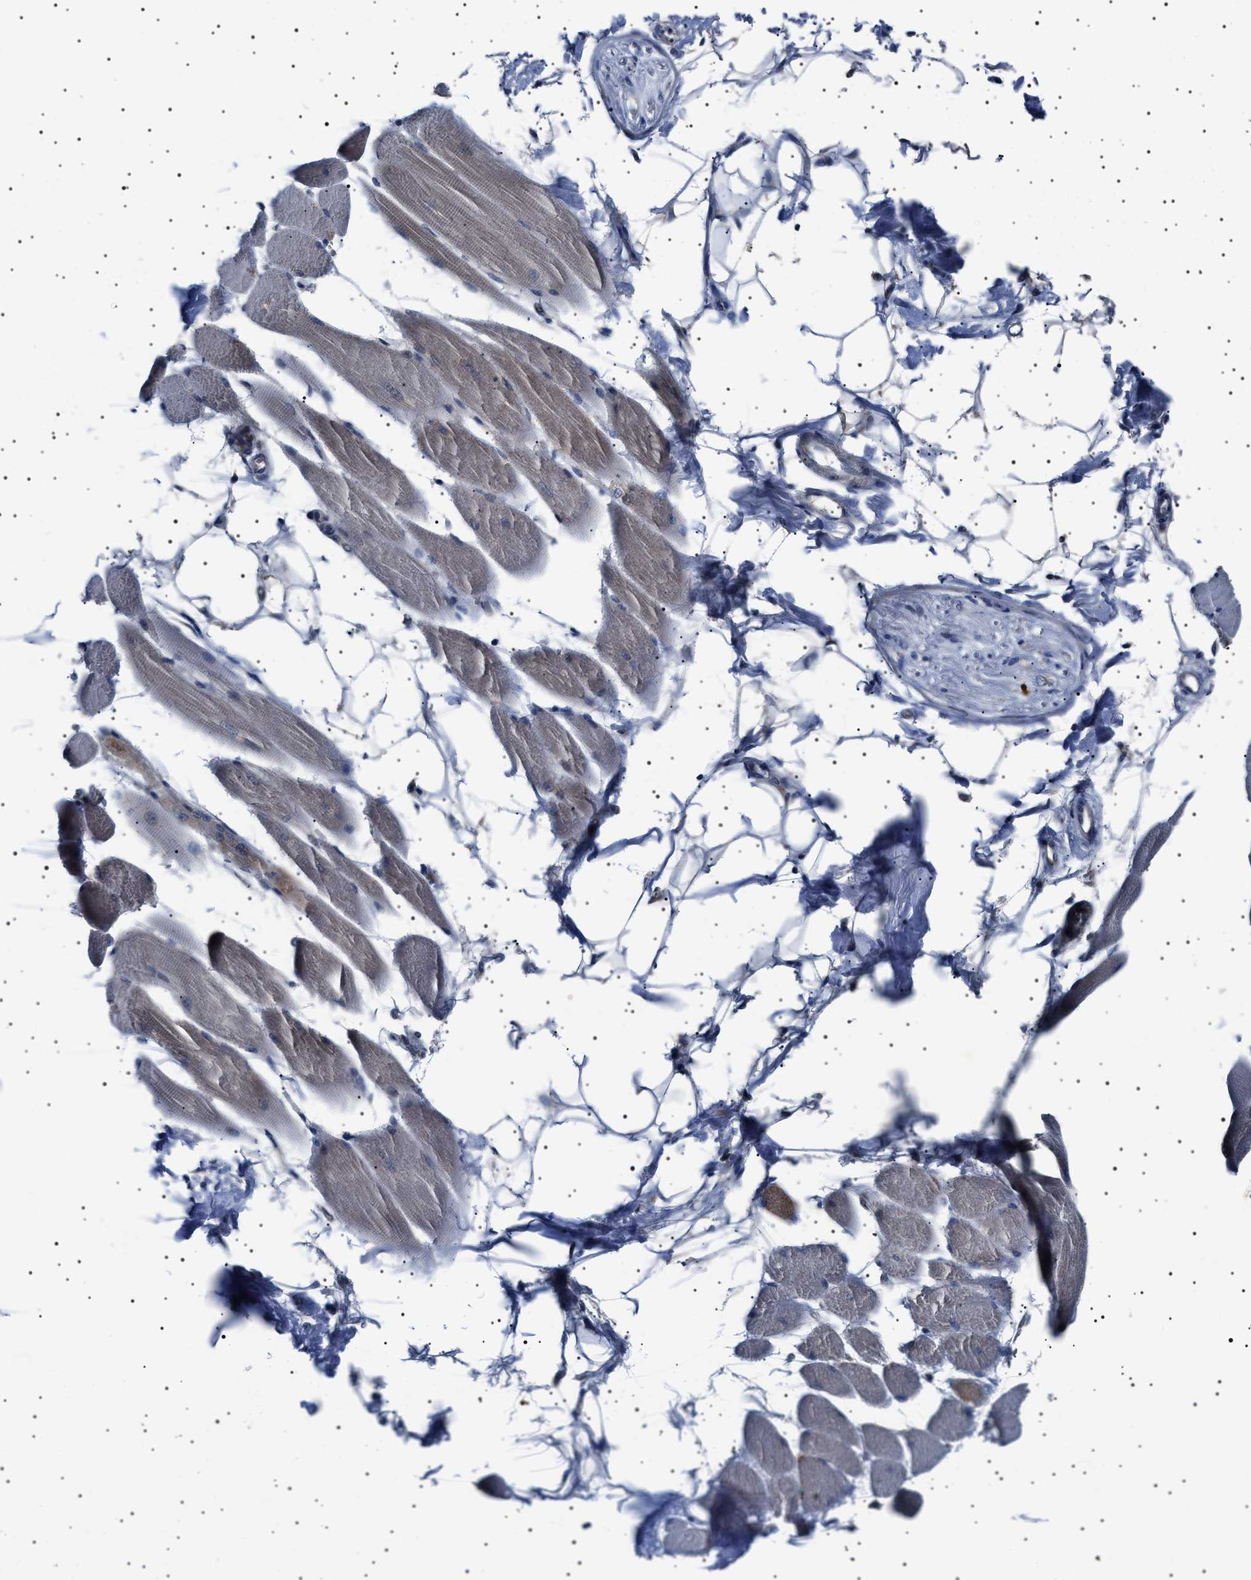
{"staining": {"intensity": "weak", "quantity": ">75%", "location": "cytoplasmic/membranous"}, "tissue": "skeletal muscle", "cell_type": "Myocytes", "image_type": "normal", "snomed": [{"axis": "morphology", "description": "Normal tissue, NOS"}, {"axis": "topography", "description": "Skeletal muscle"}, {"axis": "topography", "description": "Peripheral nerve tissue"}], "caption": "DAB (3,3'-diaminobenzidine) immunohistochemical staining of unremarkable human skeletal muscle reveals weak cytoplasmic/membranous protein positivity in about >75% of myocytes. The protein is stained brown, and the nuclei are stained in blue (DAB (3,3'-diaminobenzidine) IHC with brightfield microscopy, high magnification).", "gene": "PTRH1", "patient": {"sex": "female", "age": 84}}